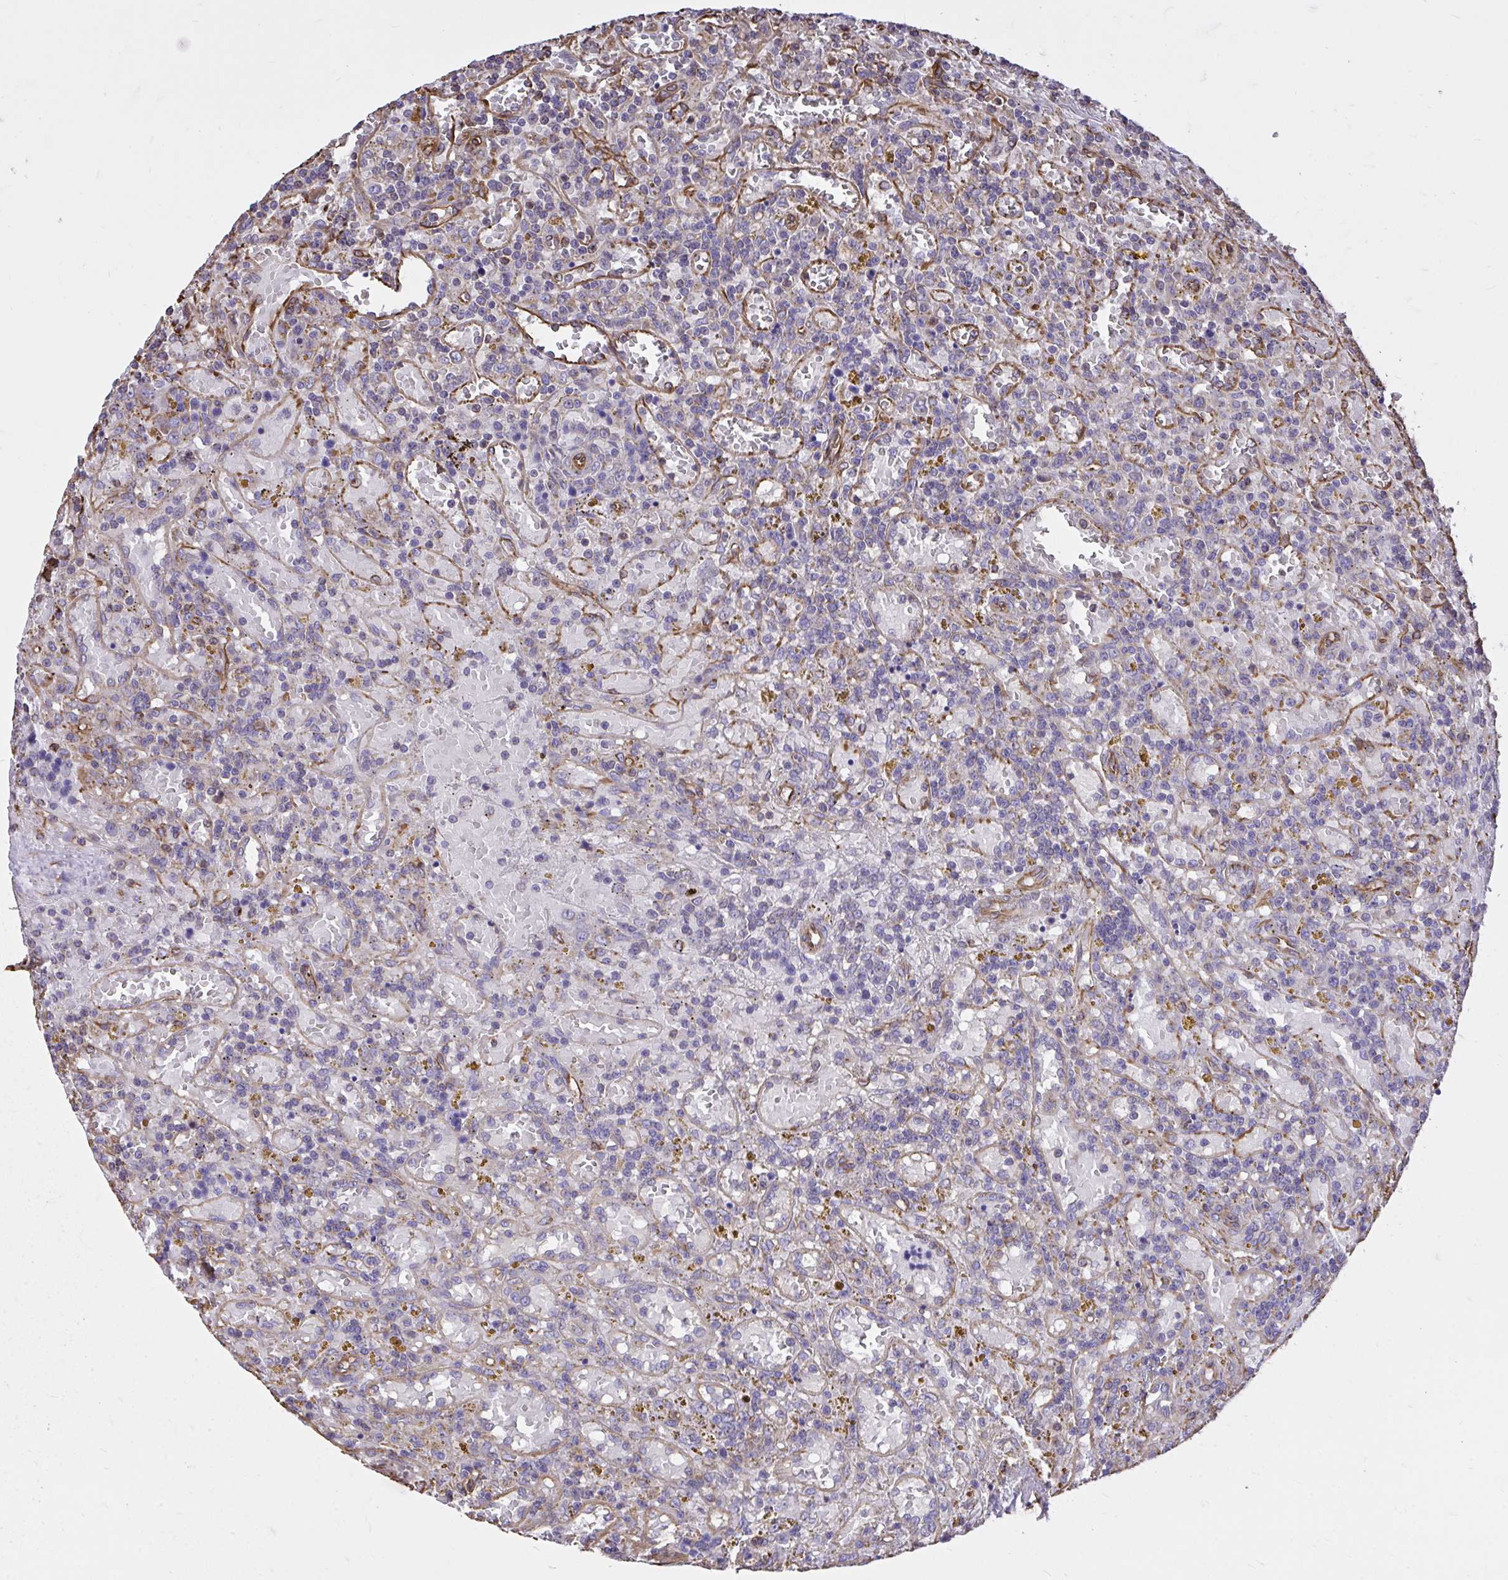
{"staining": {"intensity": "negative", "quantity": "none", "location": "none"}, "tissue": "lymphoma", "cell_type": "Tumor cells", "image_type": "cancer", "snomed": [{"axis": "morphology", "description": "Malignant lymphoma, non-Hodgkin's type, Low grade"}, {"axis": "topography", "description": "Spleen"}], "caption": "Tumor cells show no significant staining in lymphoma. (DAB (3,3'-diaminobenzidine) IHC with hematoxylin counter stain).", "gene": "RNF103", "patient": {"sex": "female", "age": 65}}